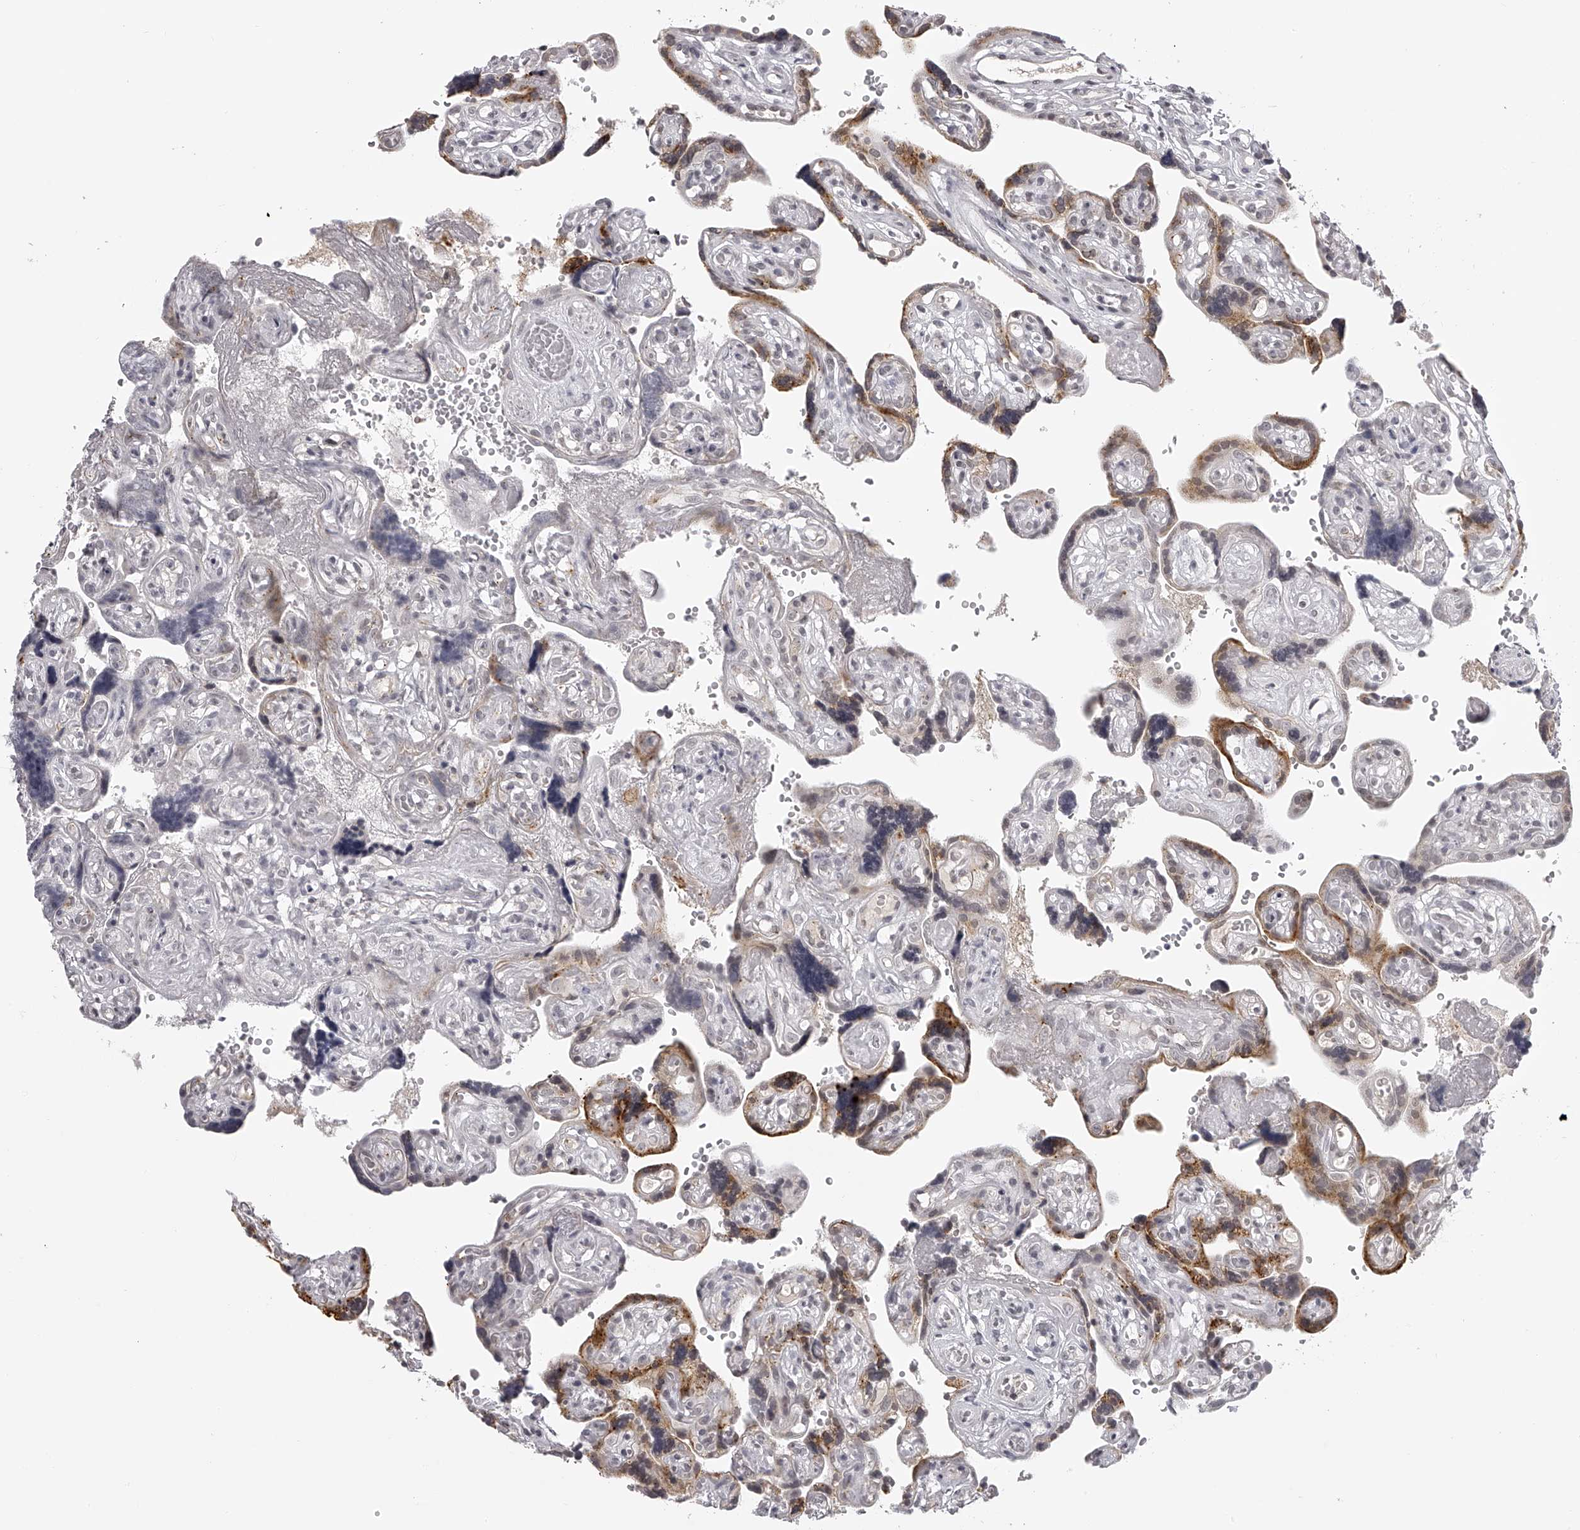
{"staining": {"intensity": "moderate", "quantity": ">75%", "location": "cytoplasmic/membranous,nuclear"}, "tissue": "placenta", "cell_type": "Decidual cells", "image_type": "normal", "snomed": [{"axis": "morphology", "description": "Normal tissue, NOS"}, {"axis": "topography", "description": "Placenta"}], "caption": "This is an image of immunohistochemistry staining of normal placenta, which shows moderate expression in the cytoplasmic/membranous,nuclear of decidual cells.", "gene": "RNF220", "patient": {"sex": "female", "age": 30}}